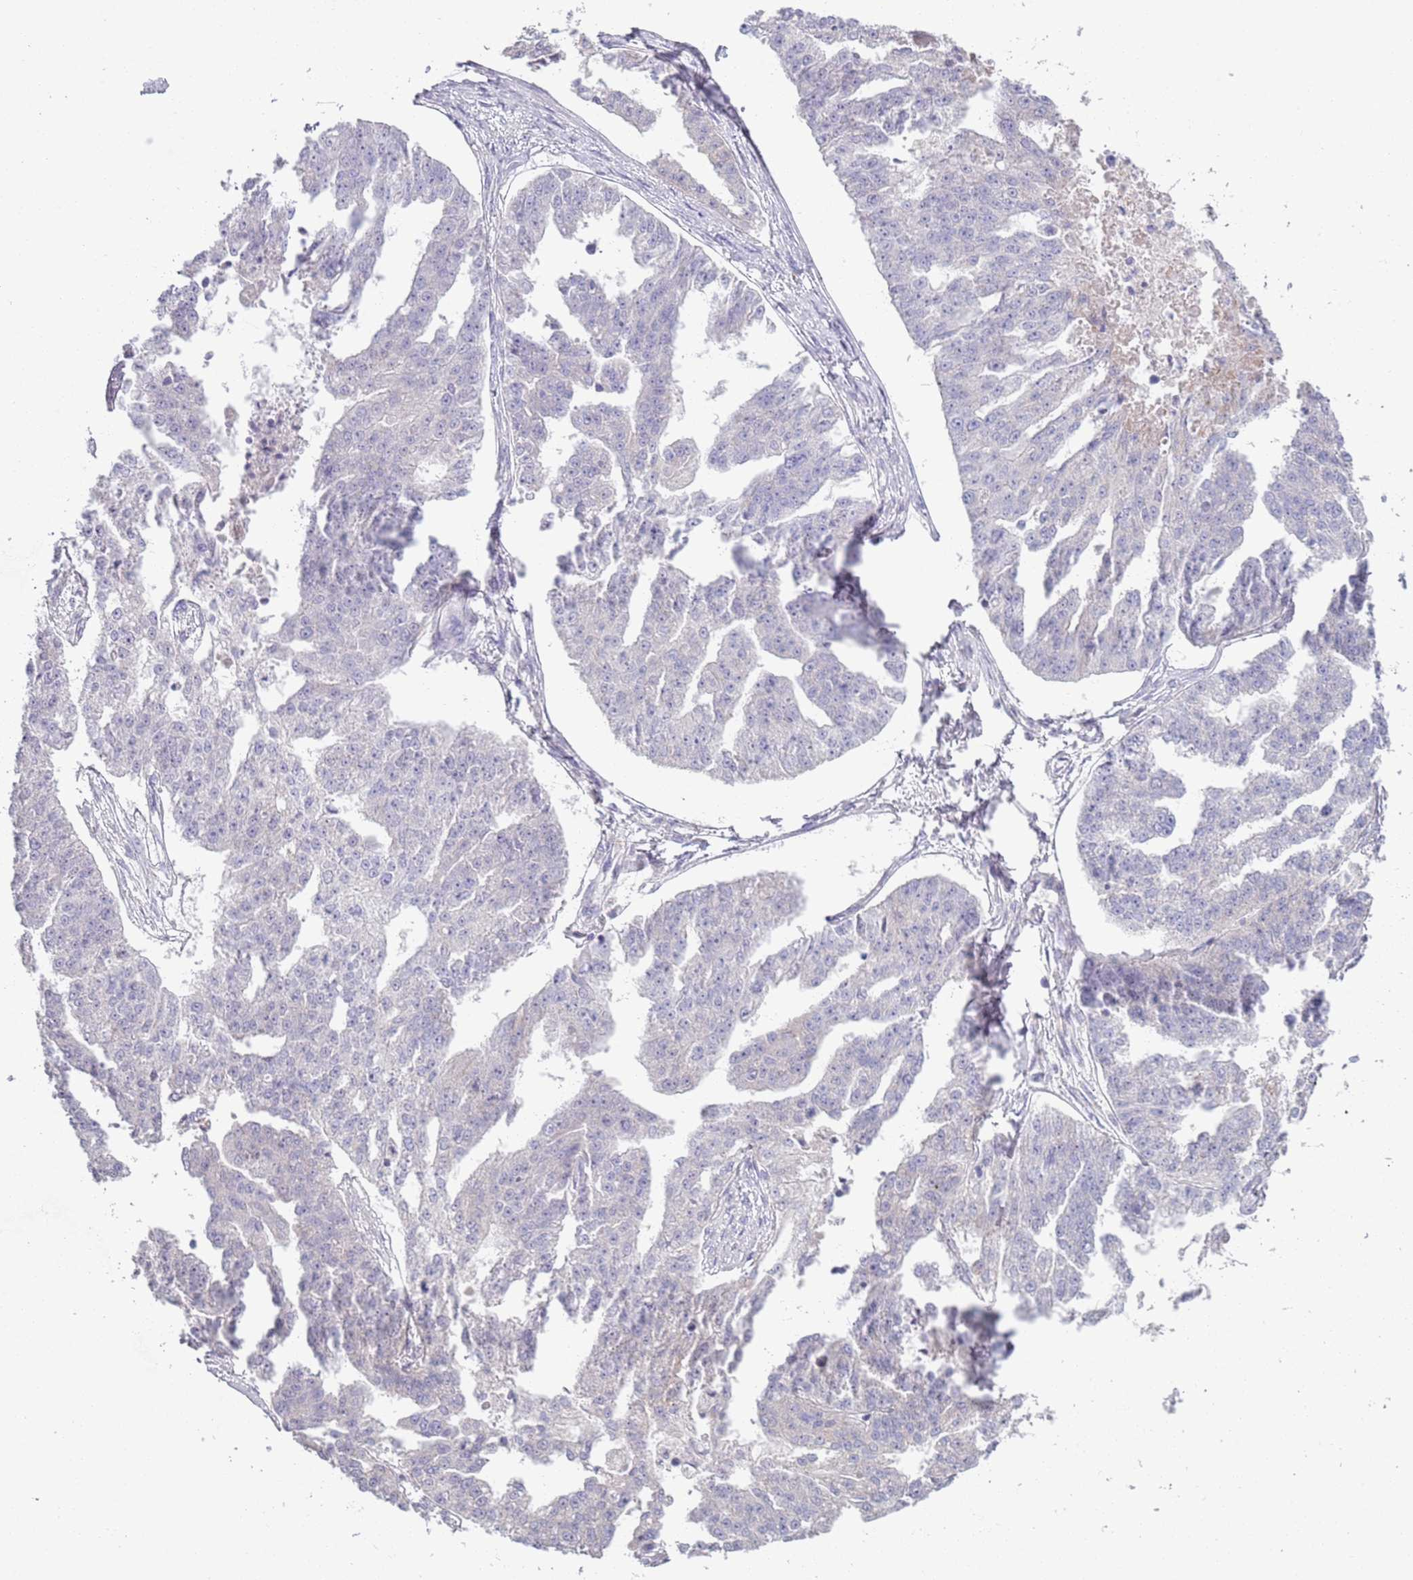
{"staining": {"intensity": "negative", "quantity": "none", "location": "none"}, "tissue": "ovarian cancer", "cell_type": "Tumor cells", "image_type": "cancer", "snomed": [{"axis": "morphology", "description": "Cystadenocarcinoma, serous, NOS"}, {"axis": "topography", "description": "Ovary"}], "caption": "This is a photomicrograph of immunohistochemistry staining of ovarian cancer, which shows no positivity in tumor cells. (Stains: DAB (3,3'-diaminobenzidine) IHC with hematoxylin counter stain, Microscopy: brightfield microscopy at high magnification).", "gene": "LTB", "patient": {"sex": "female", "age": 58}}